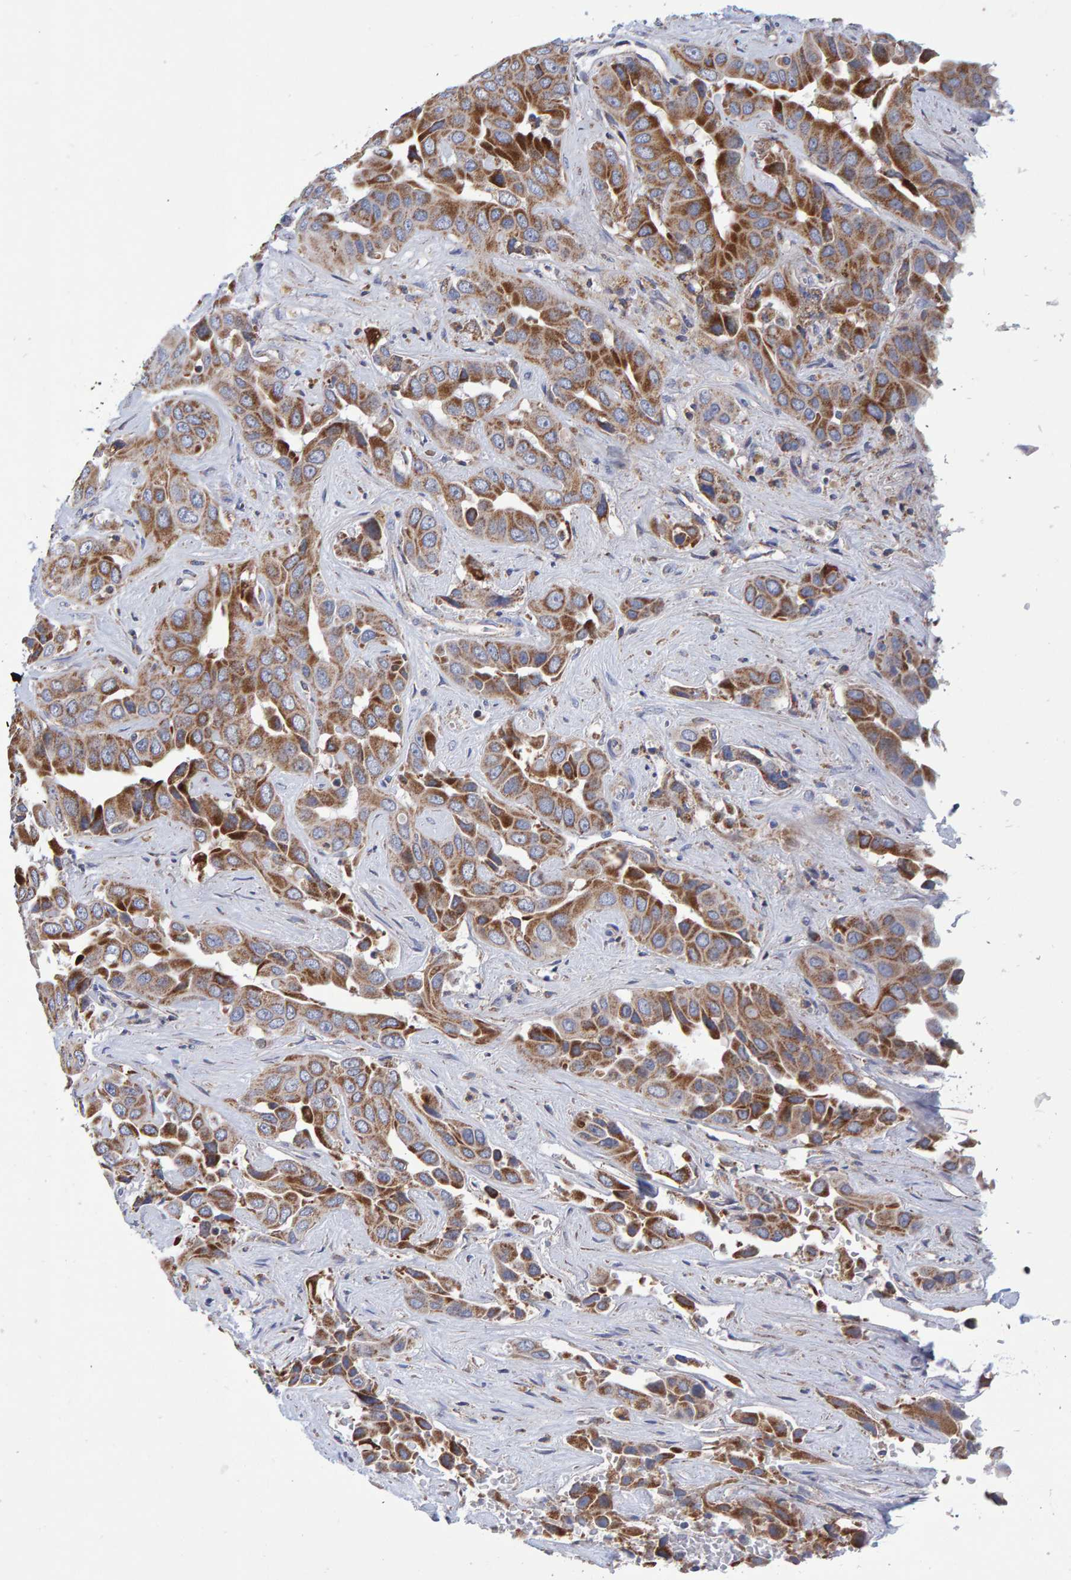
{"staining": {"intensity": "moderate", "quantity": ">75%", "location": "cytoplasmic/membranous"}, "tissue": "liver cancer", "cell_type": "Tumor cells", "image_type": "cancer", "snomed": [{"axis": "morphology", "description": "Cholangiocarcinoma"}, {"axis": "topography", "description": "Liver"}], "caption": "Liver cancer (cholangiocarcinoma) tissue shows moderate cytoplasmic/membranous staining in about >75% of tumor cells The staining was performed using DAB to visualize the protein expression in brown, while the nuclei were stained in blue with hematoxylin (Magnification: 20x).", "gene": "EFR3A", "patient": {"sex": "female", "age": 52}}